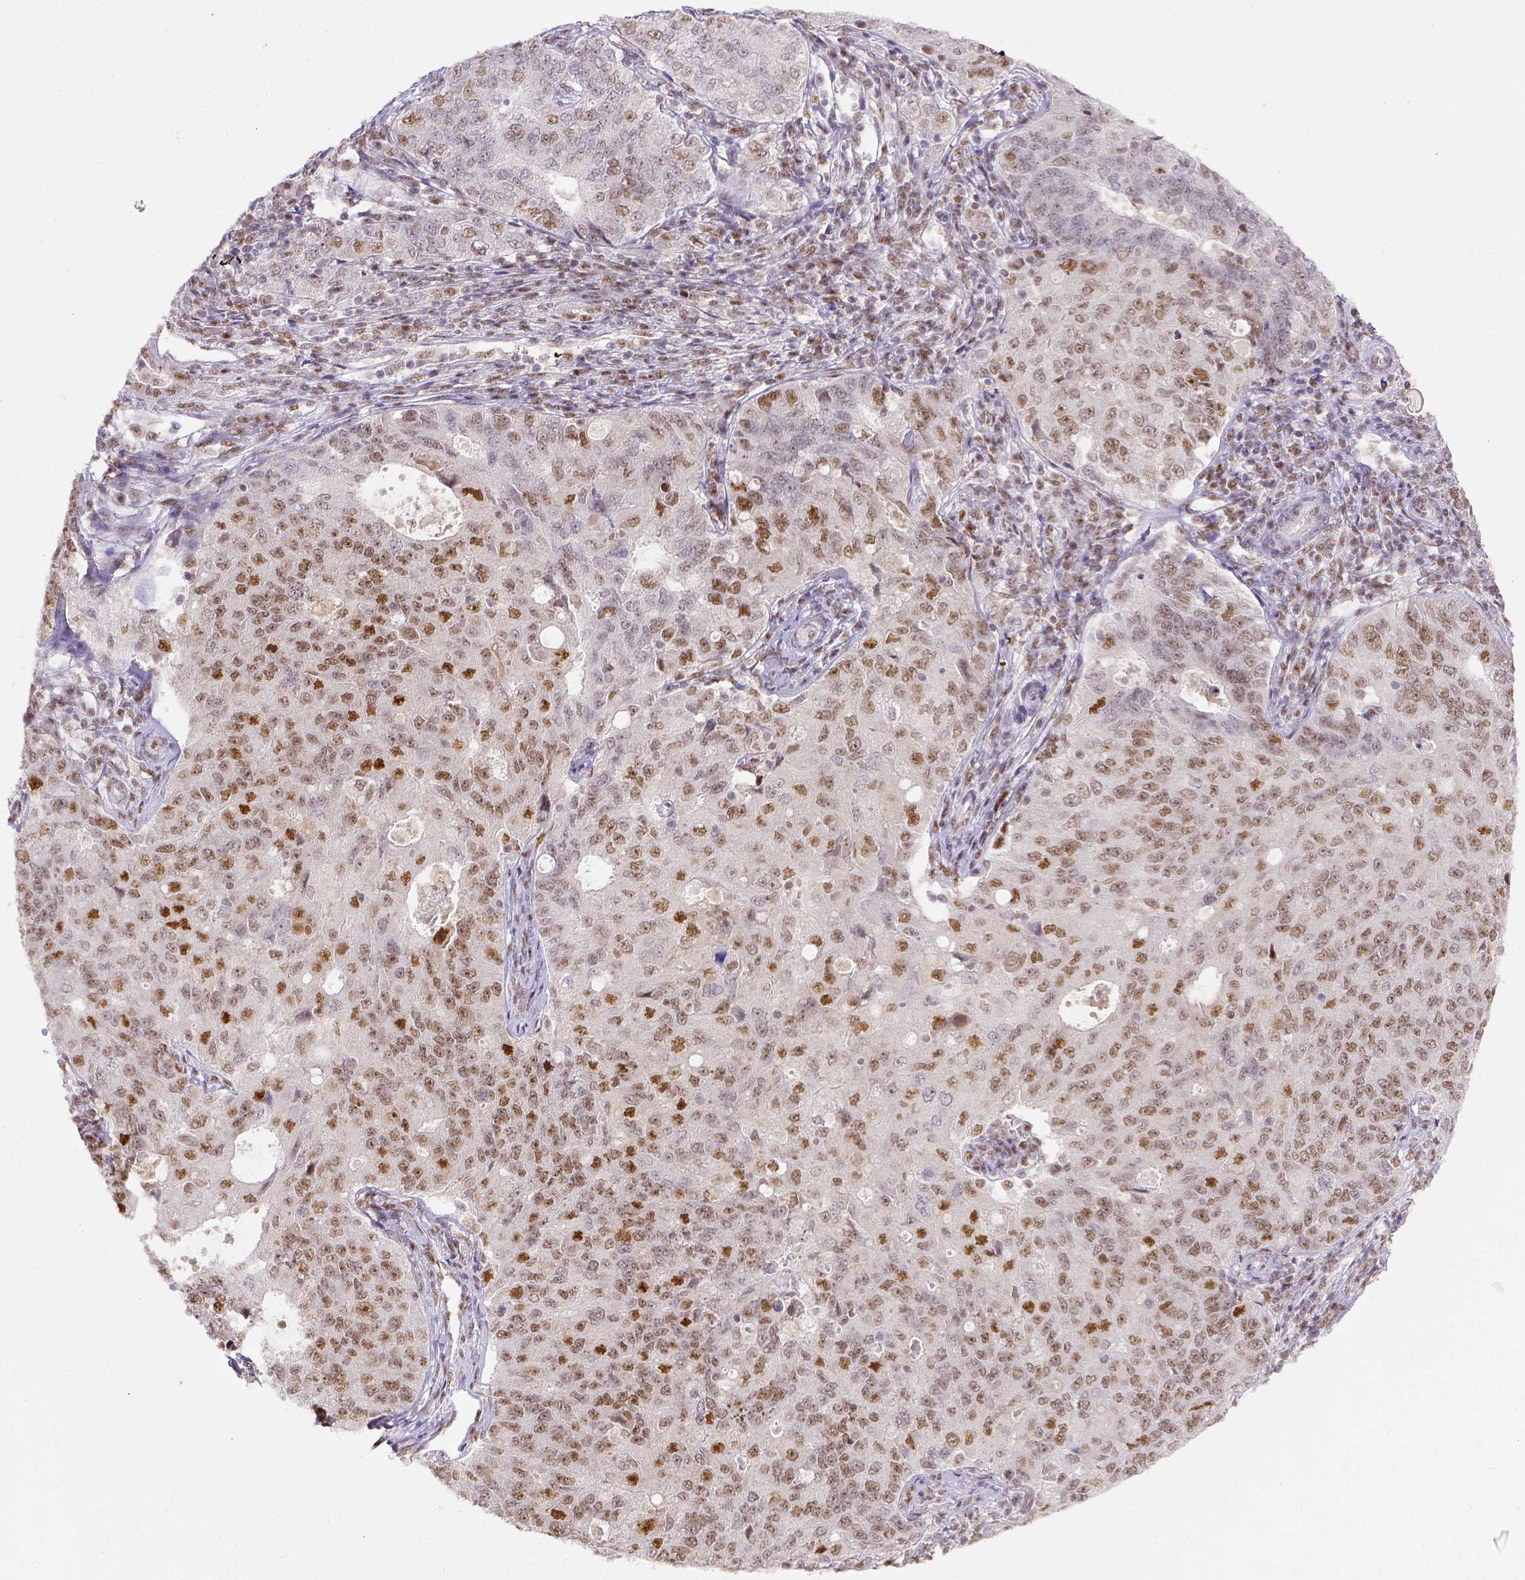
{"staining": {"intensity": "moderate", "quantity": "25%-75%", "location": "nuclear"}, "tissue": "endometrial cancer", "cell_type": "Tumor cells", "image_type": "cancer", "snomed": [{"axis": "morphology", "description": "Adenocarcinoma, NOS"}, {"axis": "topography", "description": "Endometrium"}], "caption": "This image displays immunohistochemistry (IHC) staining of endometrial adenocarcinoma, with medium moderate nuclear staining in approximately 25%-75% of tumor cells.", "gene": "ERCC1", "patient": {"sex": "female", "age": 43}}